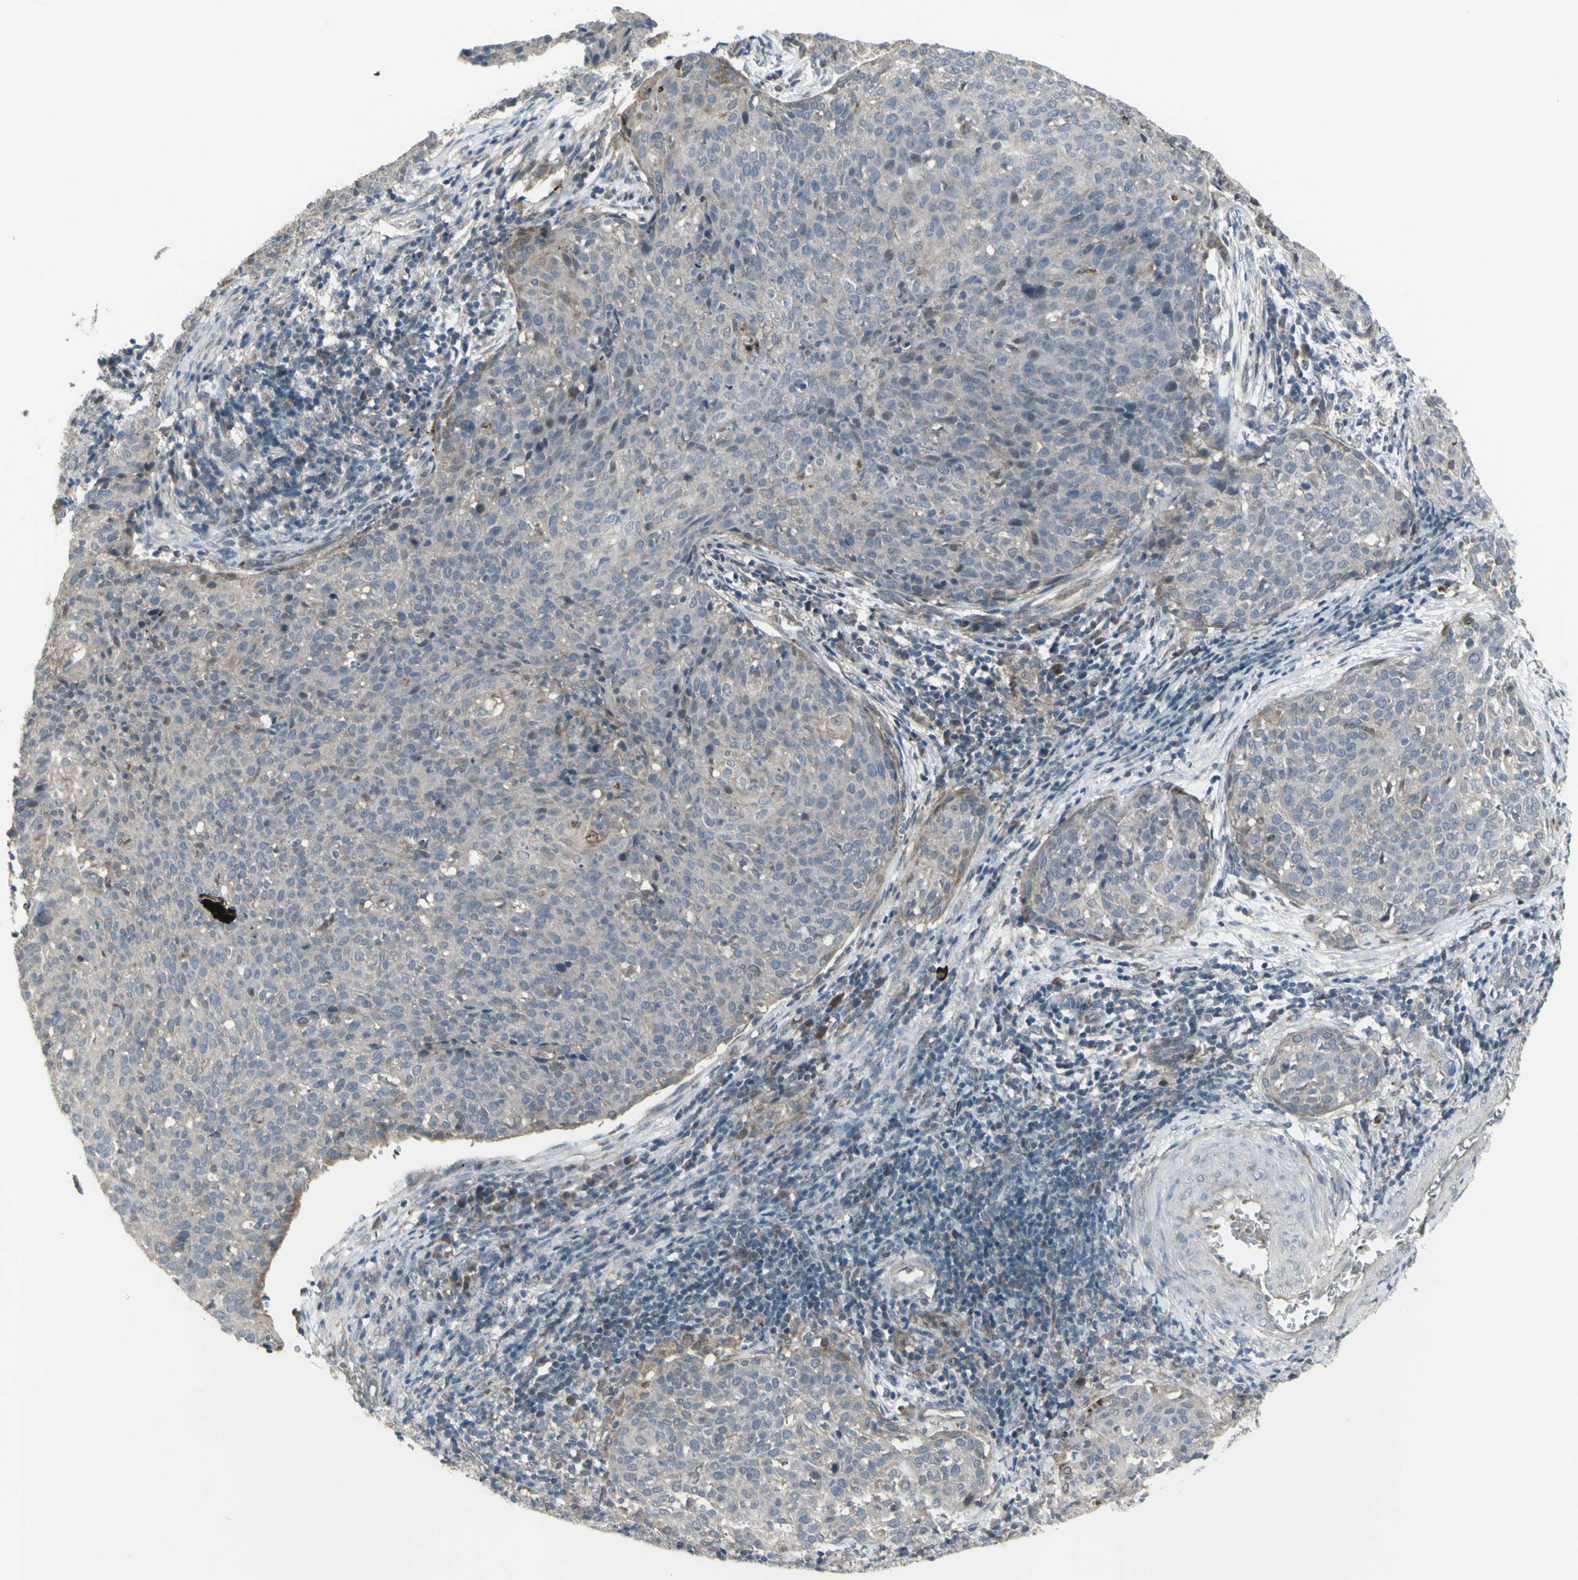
{"staining": {"intensity": "weak", "quantity": ">75%", "location": "cytoplasmic/membranous"}, "tissue": "cervical cancer", "cell_type": "Tumor cells", "image_type": "cancer", "snomed": [{"axis": "morphology", "description": "Squamous cell carcinoma, NOS"}, {"axis": "topography", "description": "Cervix"}], "caption": "The image reveals a brown stain indicating the presence of a protein in the cytoplasmic/membranous of tumor cells in squamous cell carcinoma (cervical). The protein is stained brown, and the nuclei are stained in blue (DAB (3,3'-diaminobenzidine) IHC with brightfield microscopy, high magnification).", "gene": "GRAMD1B", "patient": {"sex": "female", "age": 38}}